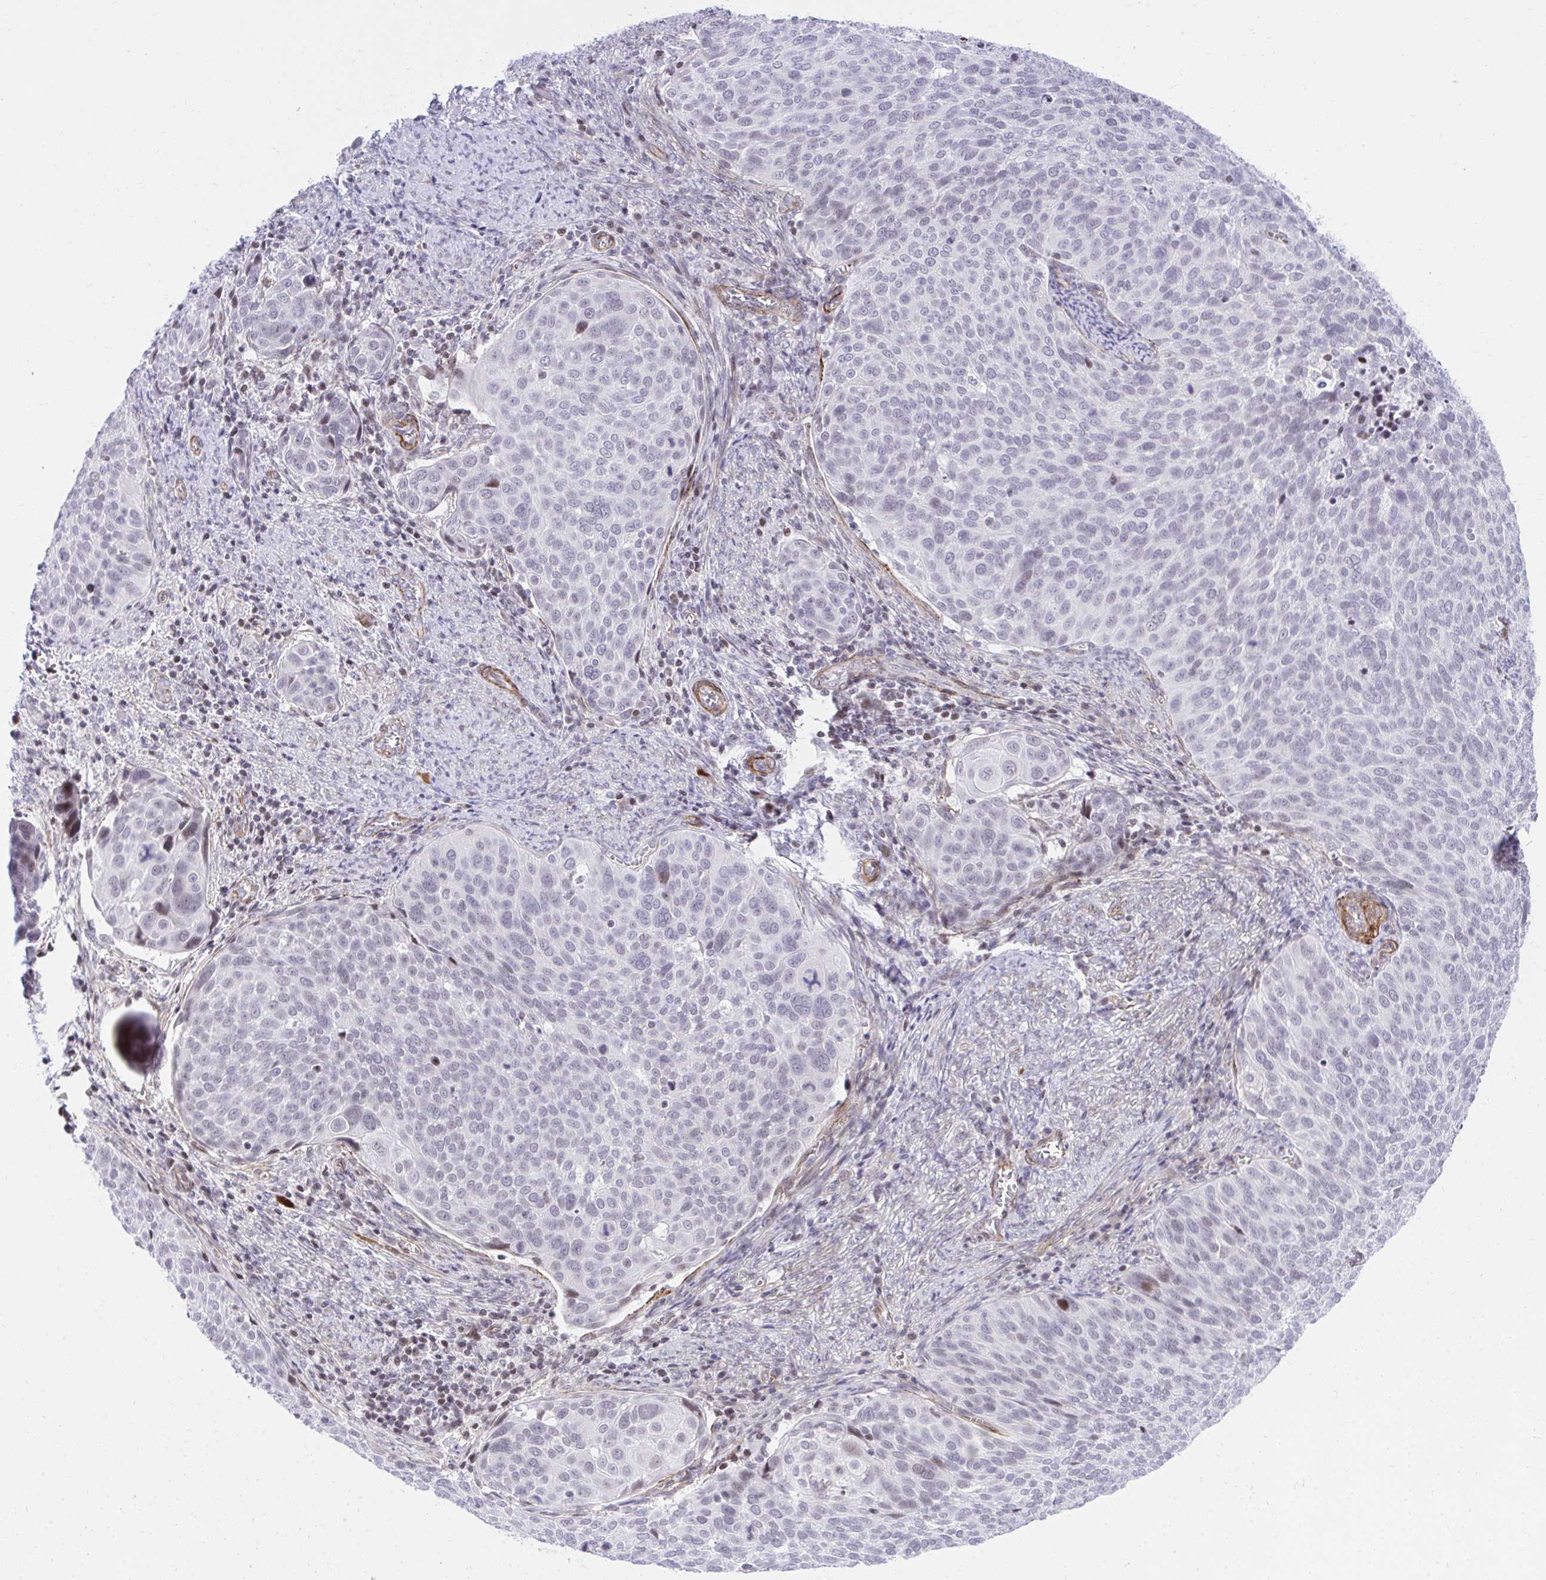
{"staining": {"intensity": "moderate", "quantity": "<25%", "location": "nuclear"}, "tissue": "cervical cancer", "cell_type": "Tumor cells", "image_type": "cancer", "snomed": [{"axis": "morphology", "description": "Squamous cell carcinoma, NOS"}, {"axis": "topography", "description": "Cervix"}], "caption": "IHC photomicrograph of neoplastic tissue: human cervical cancer (squamous cell carcinoma) stained using IHC demonstrates low levels of moderate protein expression localized specifically in the nuclear of tumor cells, appearing as a nuclear brown color.", "gene": "KCNN4", "patient": {"sex": "female", "age": 39}}